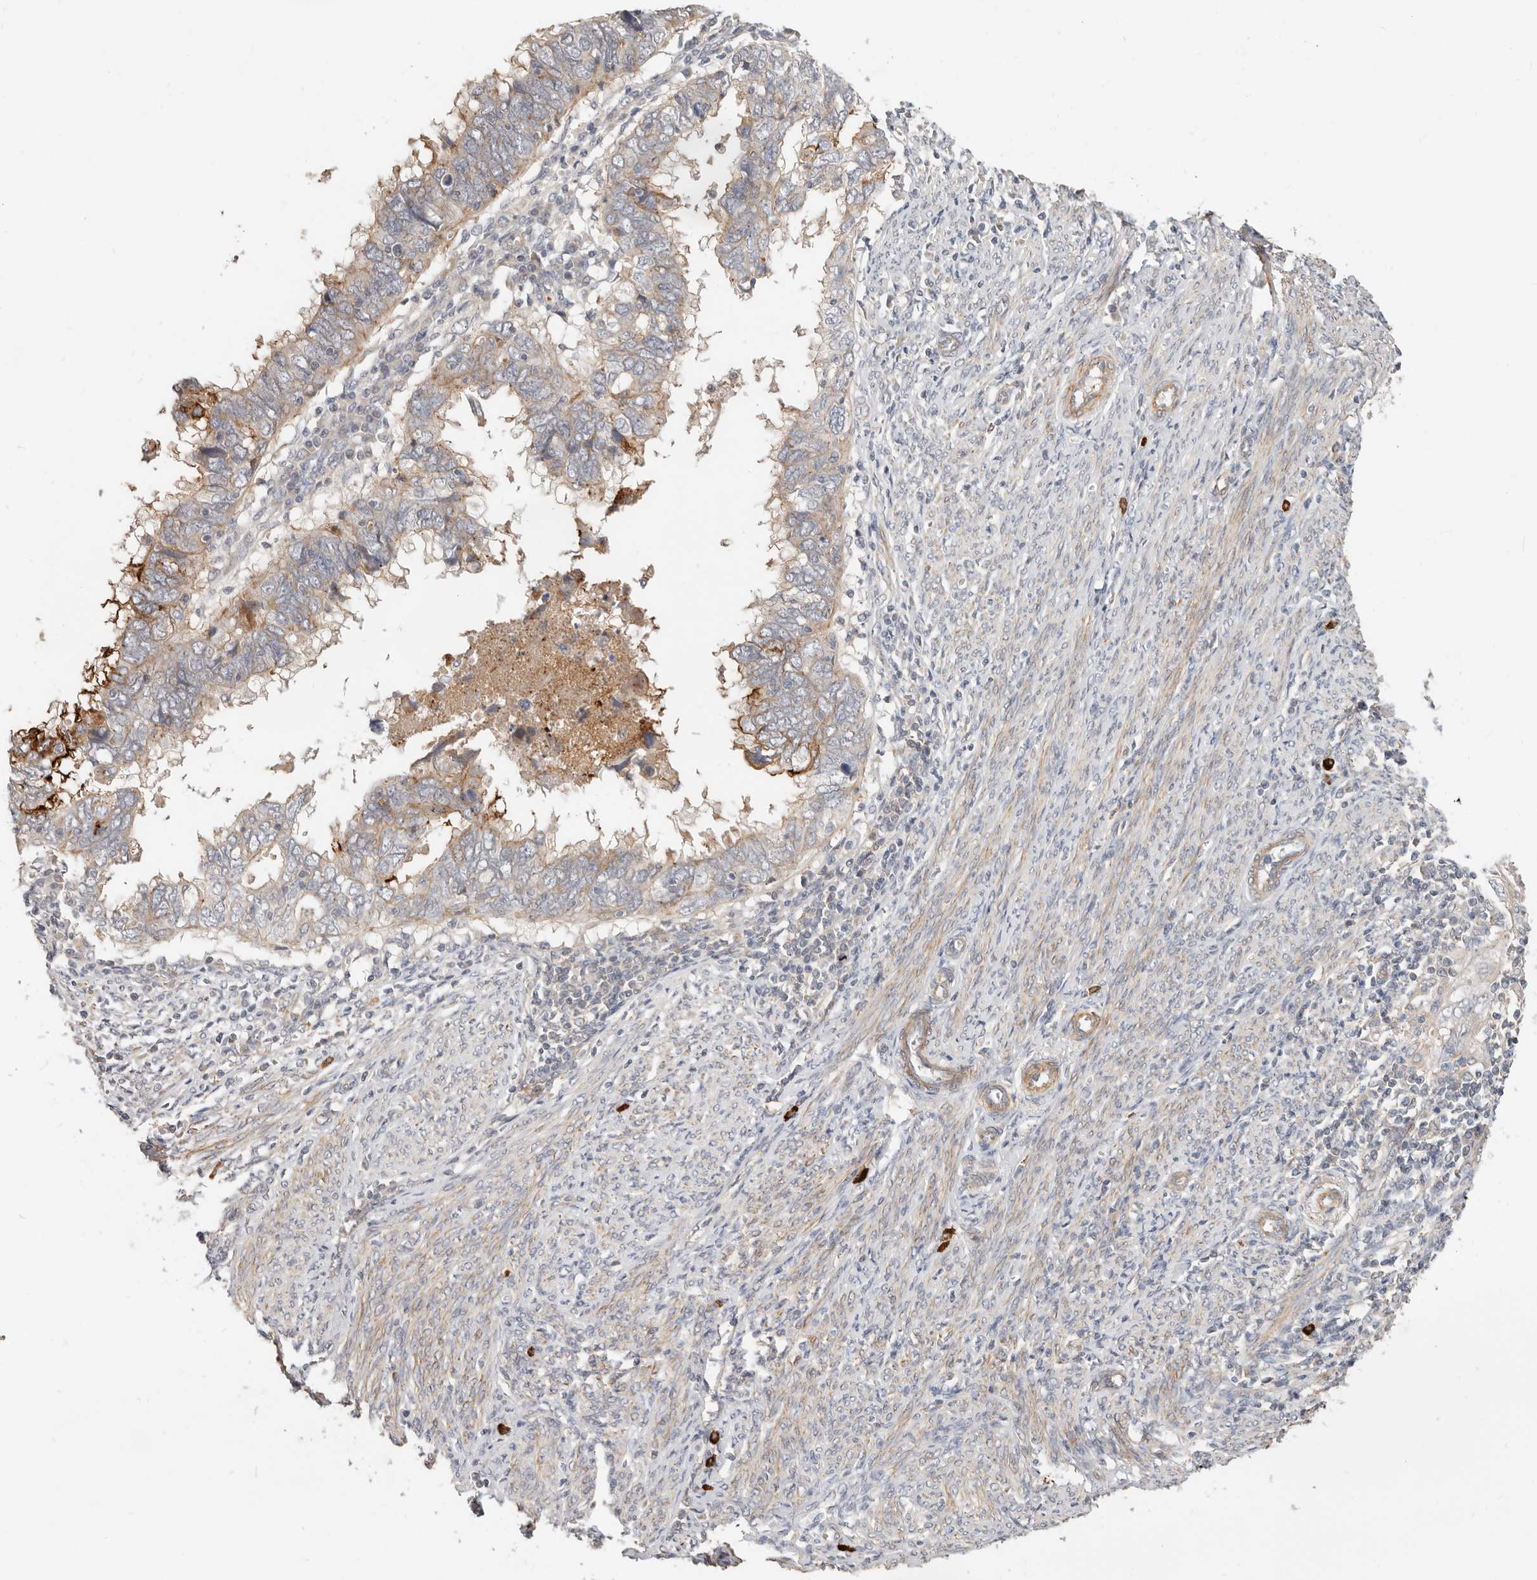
{"staining": {"intensity": "weak", "quantity": "25%-75%", "location": "cytoplasmic/membranous"}, "tissue": "endometrial cancer", "cell_type": "Tumor cells", "image_type": "cancer", "snomed": [{"axis": "morphology", "description": "Adenocarcinoma, NOS"}, {"axis": "topography", "description": "Uterus"}], "caption": "DAB (3,3'-diaminobenzidine) immunohistochemical staining of human adenocarcinoma (endometrial) shows weak cytoplasmic/membranous protein staining in approximately 25%-75% of tumor cells.", "gene": "ZRANB1", "patient": {"sex": "female", "age": 77}}